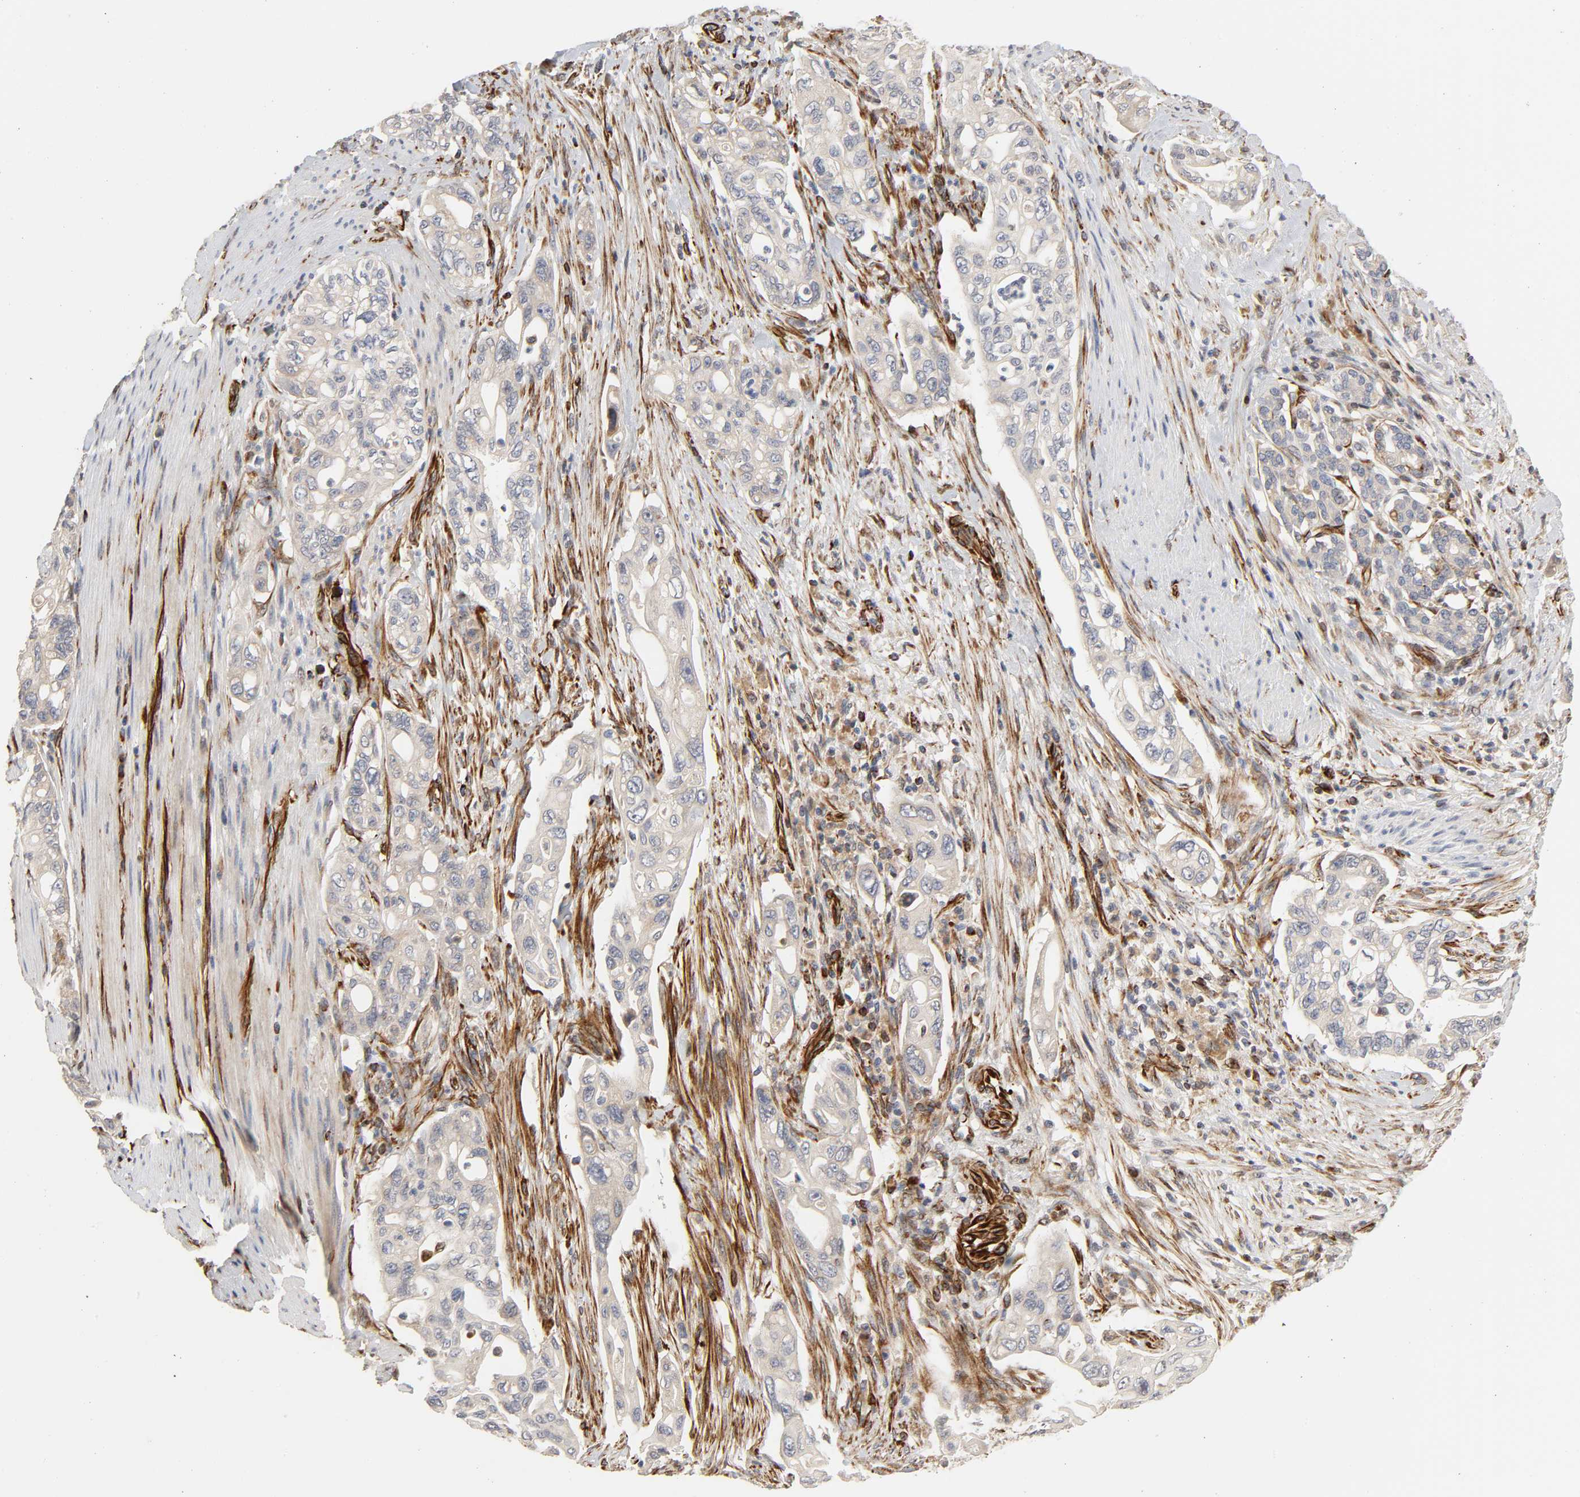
{"staining": {"intensity": "weak", "quantity": "25%-75%", "location": "cytoplasmic/membranous"}, "tissue": "pancreatic cancer", "cell_type": "Tumor cells", "image_type": "cancer", "snomed": [{"axis": "morphology", "description": "Normal tissue, NOS"}, {"axis": "topography", "description": "Pancreas"}], "caption": "The micrograph shows staining of pancreatic cancer, revealing weak cytoplasmic/membranous protein positivity (brown color) within tumor cells.", "gene": "FAM118A", "patient": {"sex": "male", "age": 42}}